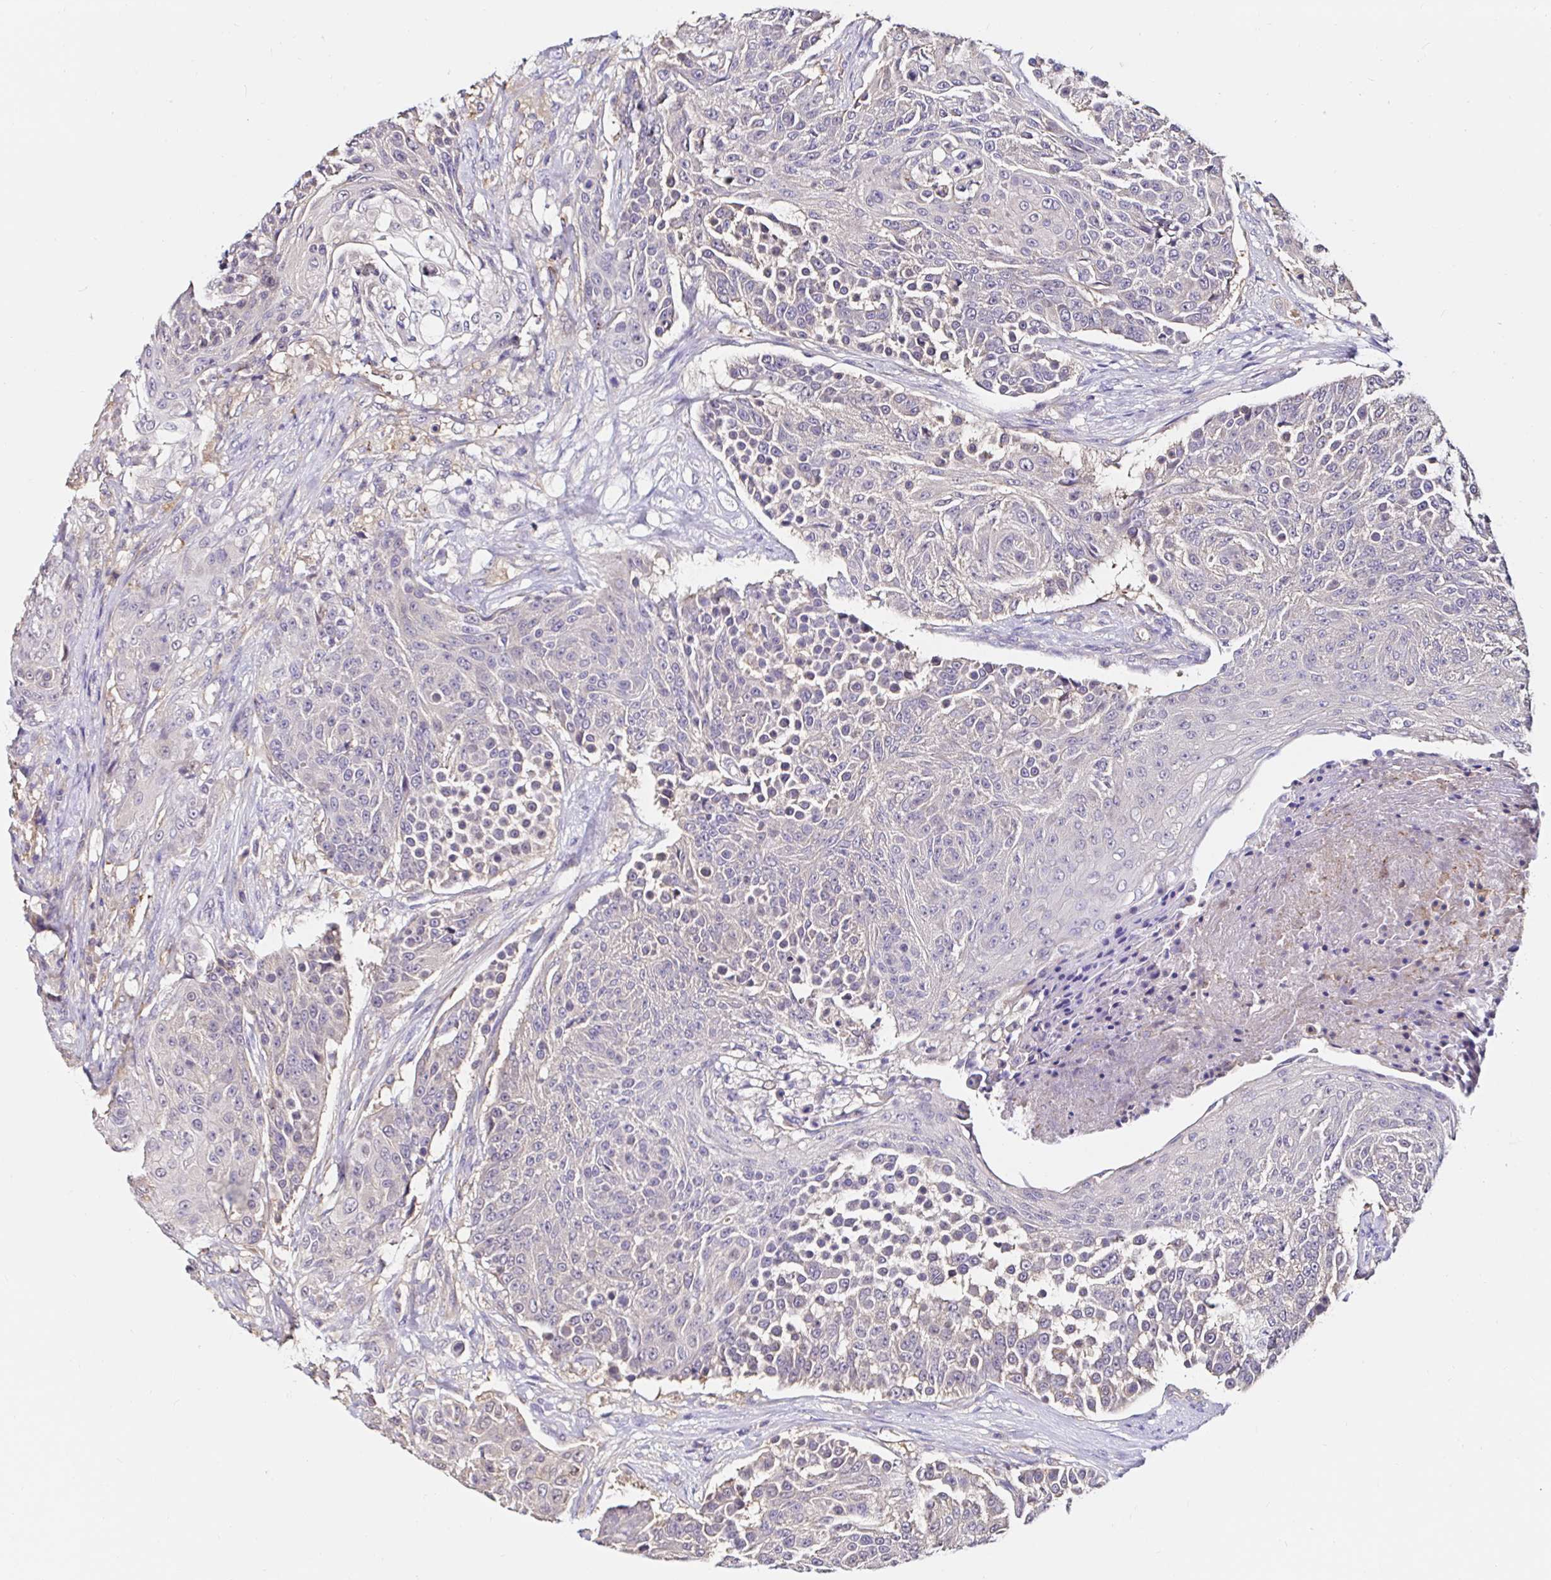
{"staining": {"intensity": "negative", "quantity": "none", "location": "none"}, "tissue": "urothelial cancer", "cell_type": "Tumor cells", "image_type": "cancer", "snomed": [{"axis": "morphology", "description": "Urothelial carcinoma, High grade"}, {"axis": "topography", "description": "Urinary bladder"}], "caption": "High power microscopy micrograph of an immunohistochemistry (IHC) image of urothelial carcinoma (high-grade), revealing no significant staining in tumor cells. (DAB immunohistochemistry (IHC) with hematoxylin counter stain).", "gene": "RSRP1", "patient": {"sex": "female", "age": 63}}